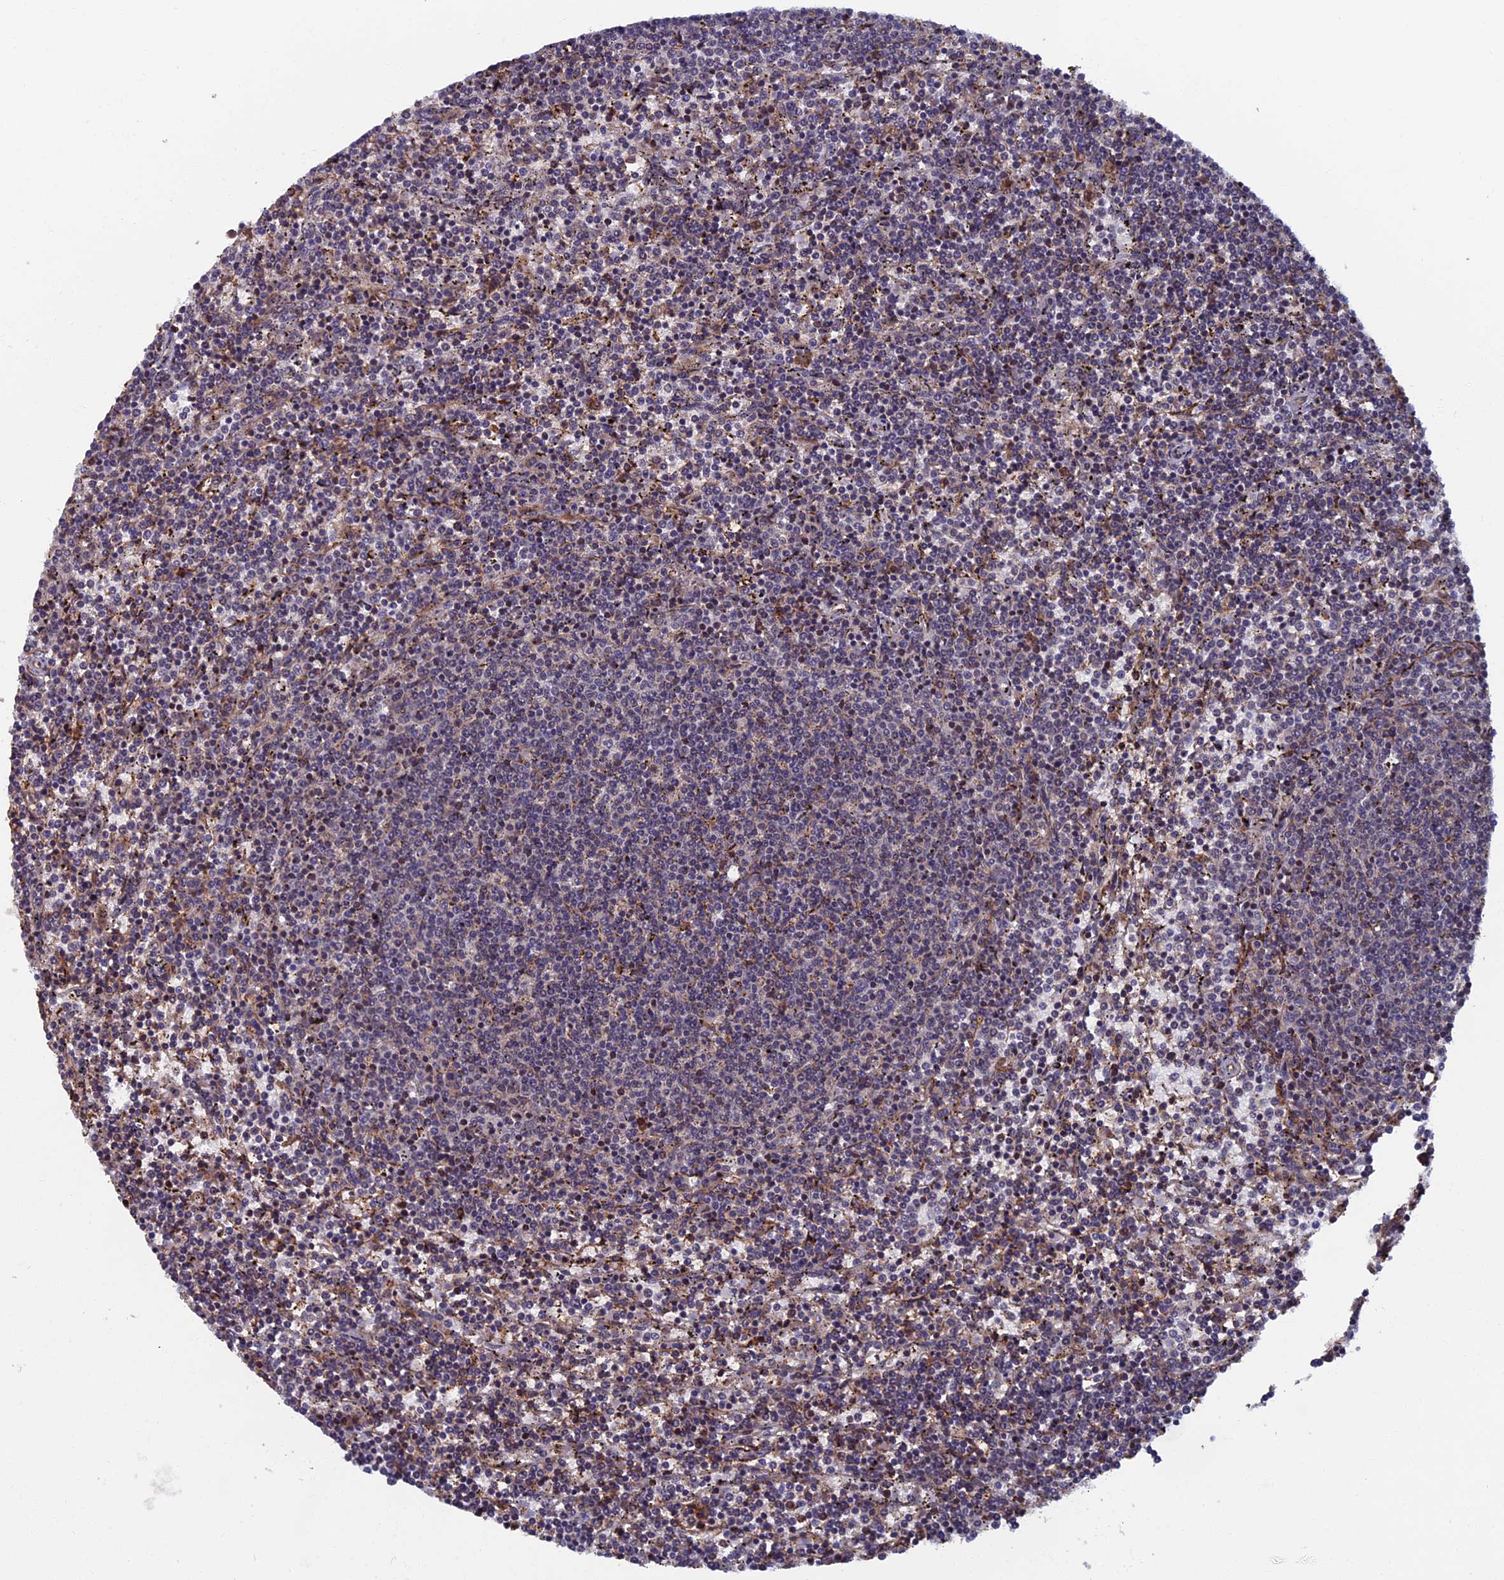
{"staining": {"intensity": "negative", "quantity": "none", "location": "none"}, "tissue": "lymphoma", "cell_type": "Tumor cells", "image_type": "cancer", "snomed": [{"axis": "morphology", "description": "Malignant lymphoma, non-Hodgkin's type, Low grade"}, {"axis": "topography", "description": "Spleen"}], "caption": "DAB (3,3'-diaminobenzidine) immunohistochemical staining of human lymphoma demonstrates no significant staining in tumor cells.", "gene": "CTDP1", "patient": {"sex": "female", "age": 50}}